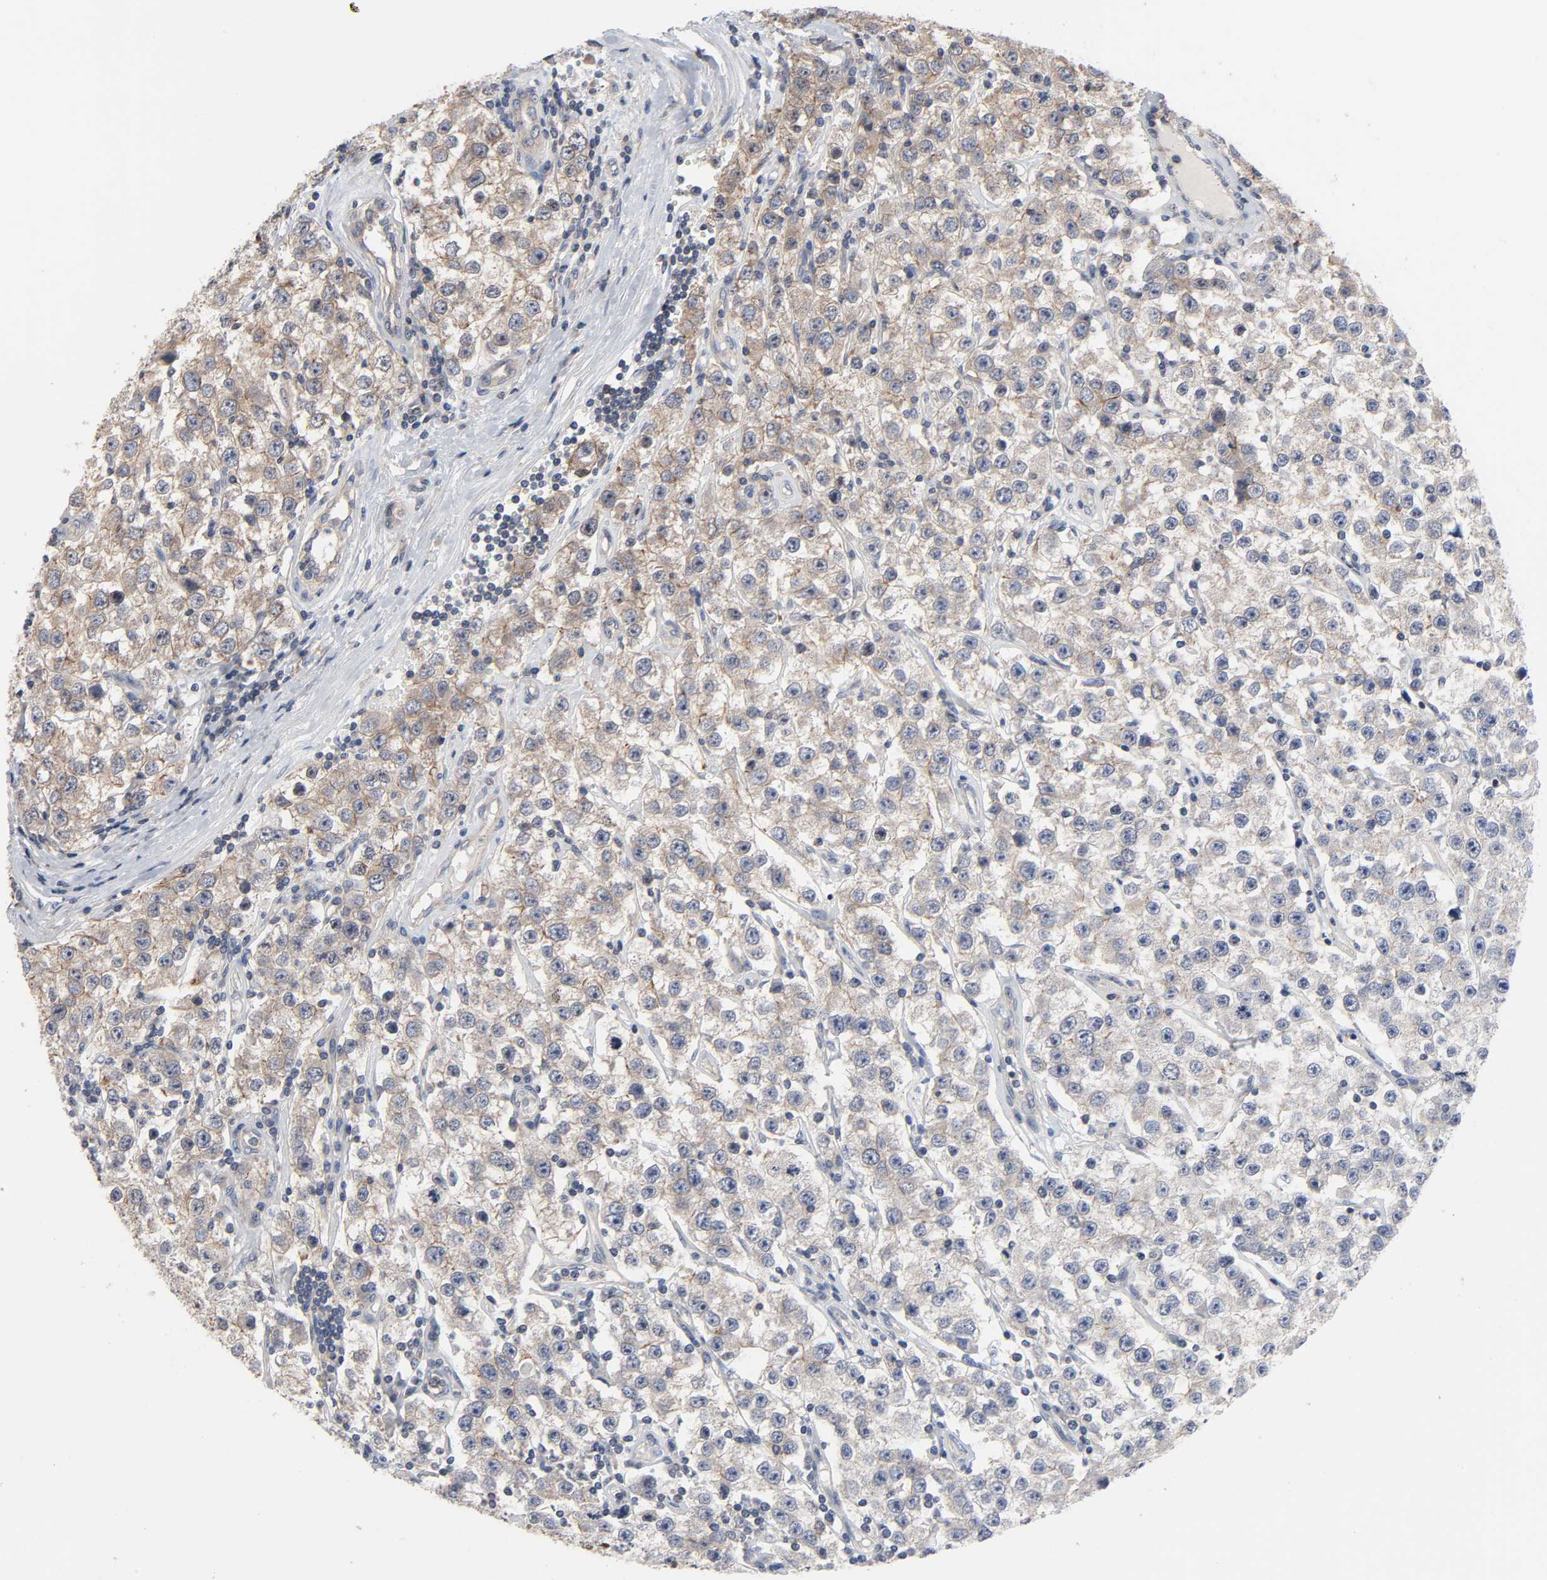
{"staining": {"intensity": "weak", "quantity": ">75%", "location": "cytoplasmic/membranous,nuclear"}, "tissue": "testis cancer", "cell_type": "Tumor cells", "image_type": "cancer", "snomed": [{"axis": "morphology", "description": "Seminoma, NOS"}, {"axis": "topography", "description": "Testis"}], "caption": "Immunohistochemistry (IHC) (DAB) staining of human testis cancer (seminoma) exhibits weak cytoplasmic/membranous and nuclear protein expression in about >75% of tumor cells. (DAB (3,3'-diaminobenzidine) IHC, brown staining for protein, blue staining for nuclei).", "gene": "DDX10", "patient": {"sex": "male", "age": 52}}